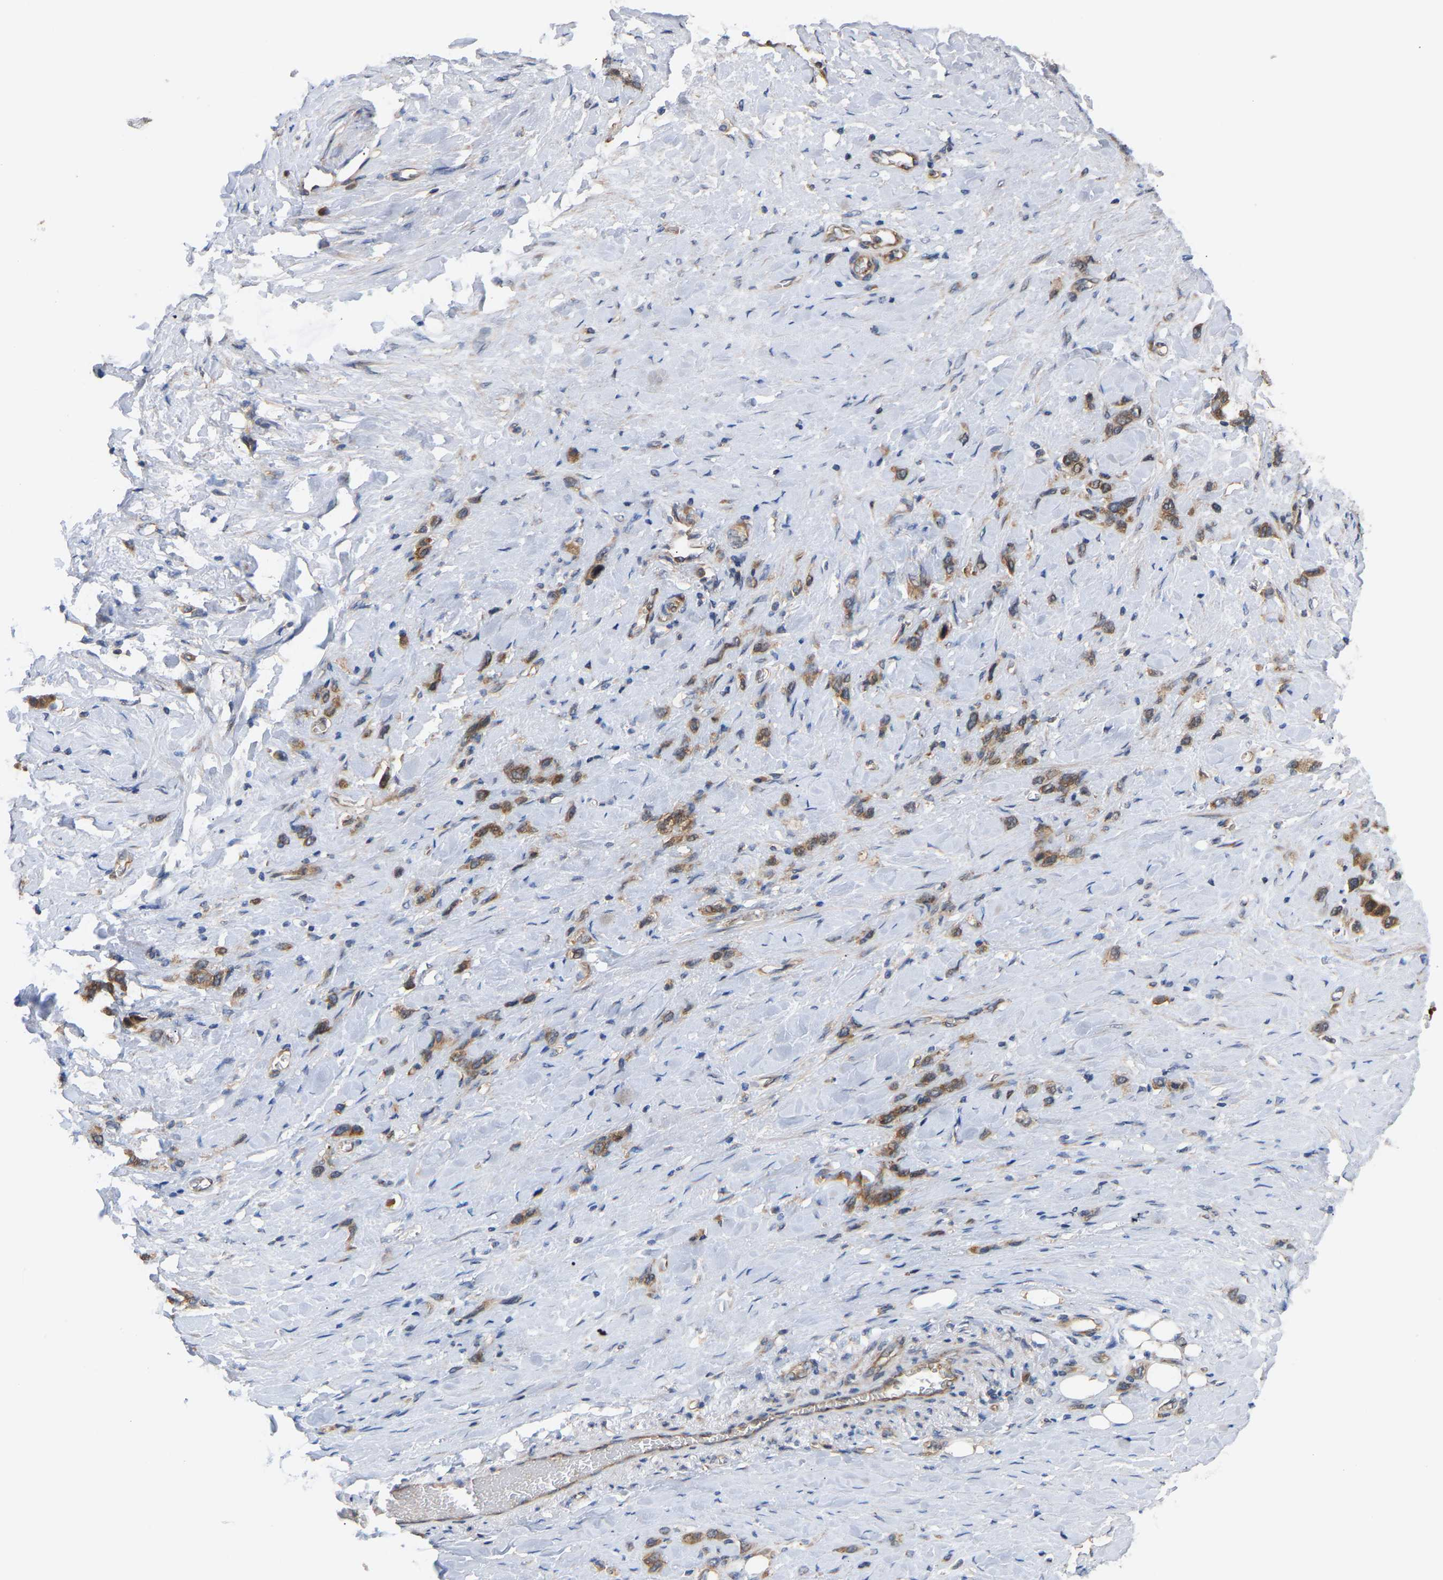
{"staining": {"intensity": "moderate", "quantity": ">75%", "location": "cytoplasmic/membranous"}, "tissue": "stomach cancer", "cell_type": "Tumor cells", "image_type": "cancer", "snomed": [{"axis": "morphology", "description": "Normal tissue, NOS"}, {"axis": "morphology", "description": "Adenocarcinoma, NOS"}, {"axis": "morphology", "description": "Adenocarcinoma, High grade"}, {"axis": "topography", "description": "Stomach, upper"}, {"axis": "topography", "description": "Stomach"}], "caption": "An IHC image of tumor tissue is shown. Protein staining in brown labels moderate cytoplasmic/membranous positivity in stomach cancer within tumor cells. The staining was performed using DAB to visualize the protein expression in brown, while the nuclei were stained in blue with hematoxylin (Magnification: 20x).", "gene": "LAPTM4B", "patient": {"sex": "female", "age": 65}}